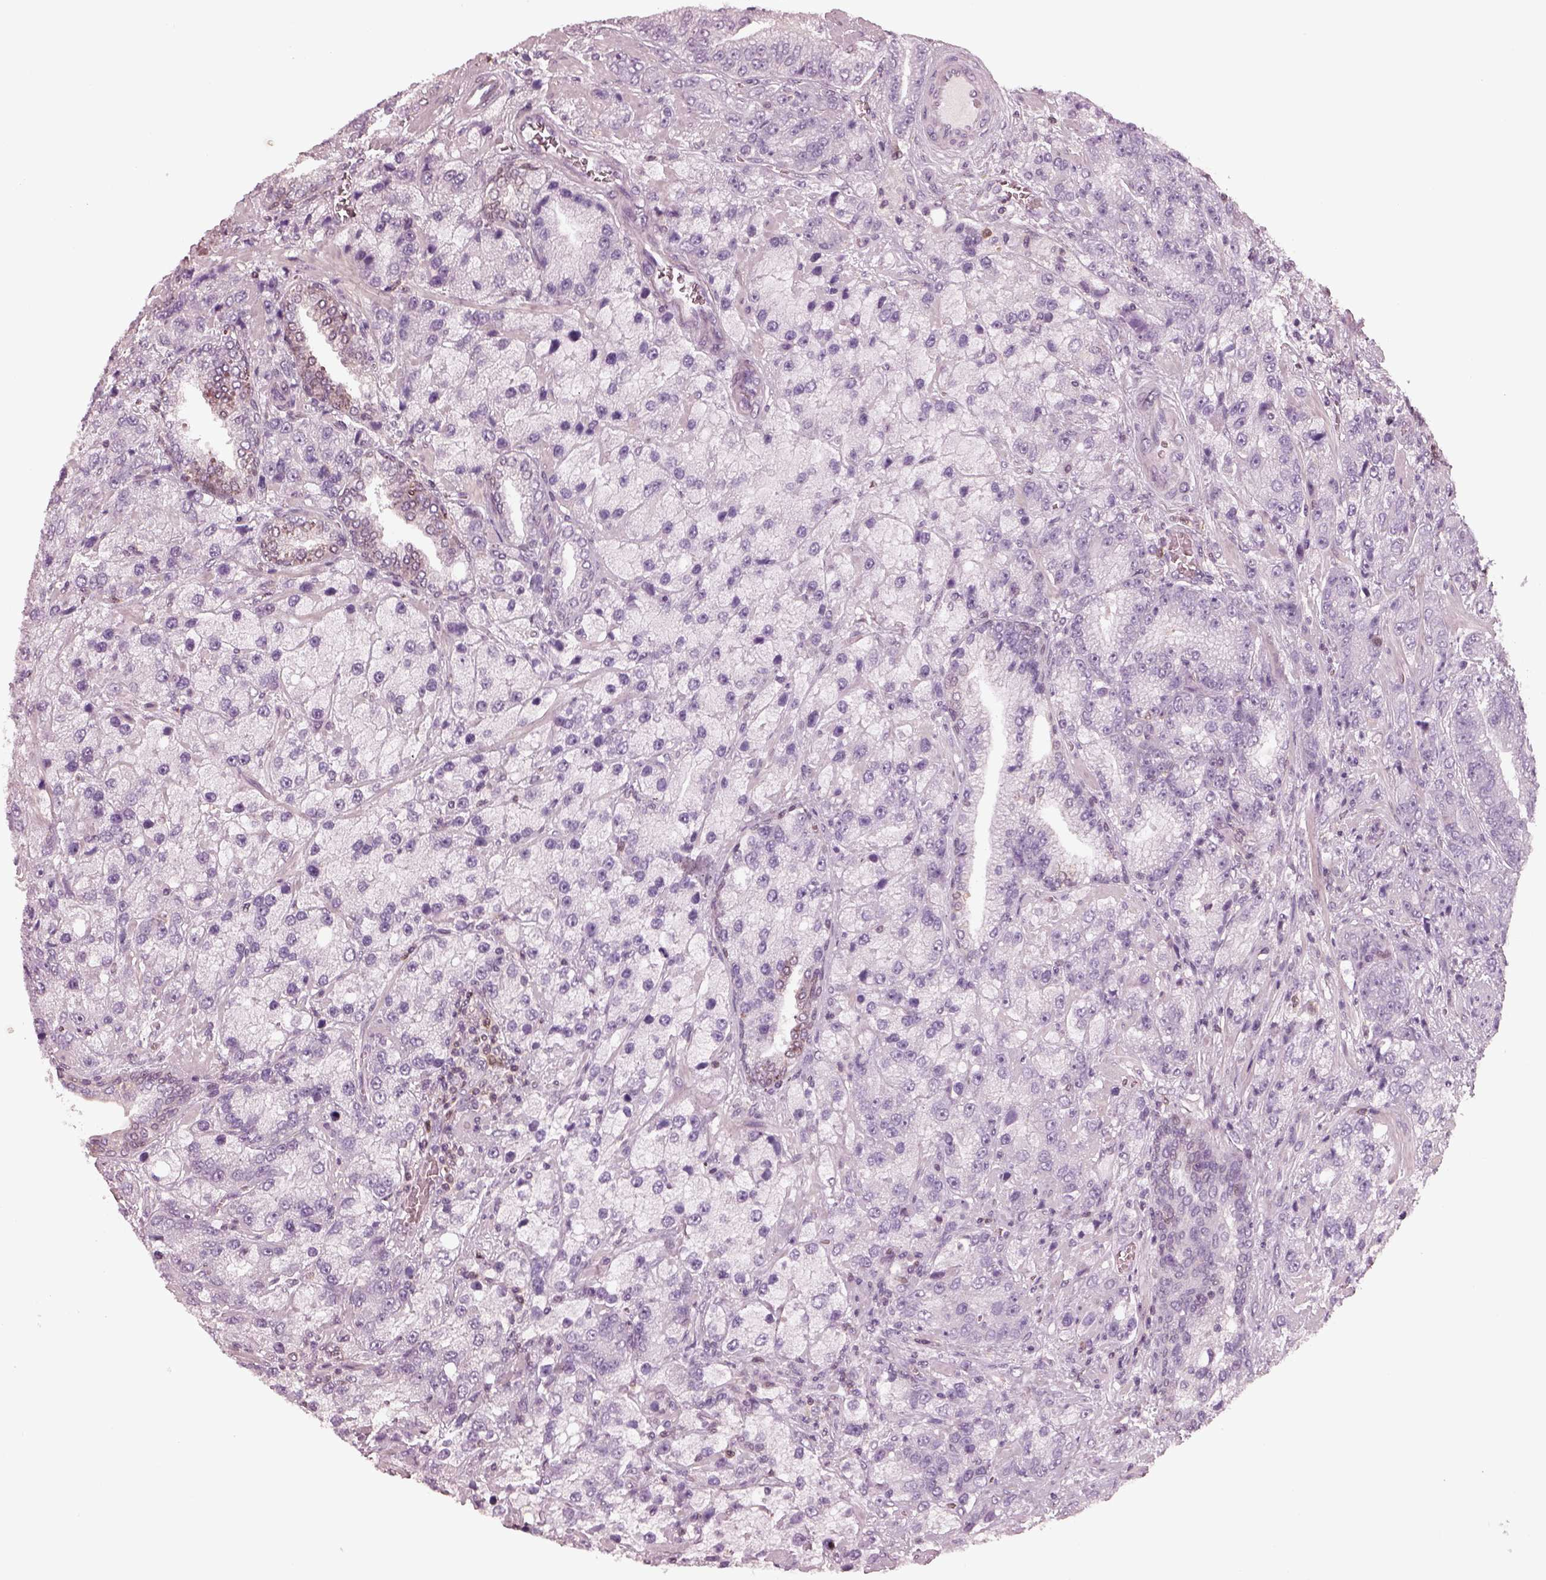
{"staining": {"intensity": "negative", "quantity": "none", "location": "none"}, "tissue": "prostate cancer", "cell_type": "Tumor cells", "image_type": "cancer", "snomed": [{"axis": "morphology", "description": "Adenocarcinoma, NOS"}, {"axis": "topography", "description": "Prostate"}], "caption": "DAB immunohistochemical staining of human prostate cancer (adenocarcinoma) demonstrates no significant staining in tumor cells.", "gene": "EGR4", "patient": {"sex": "male", "age": 63}}